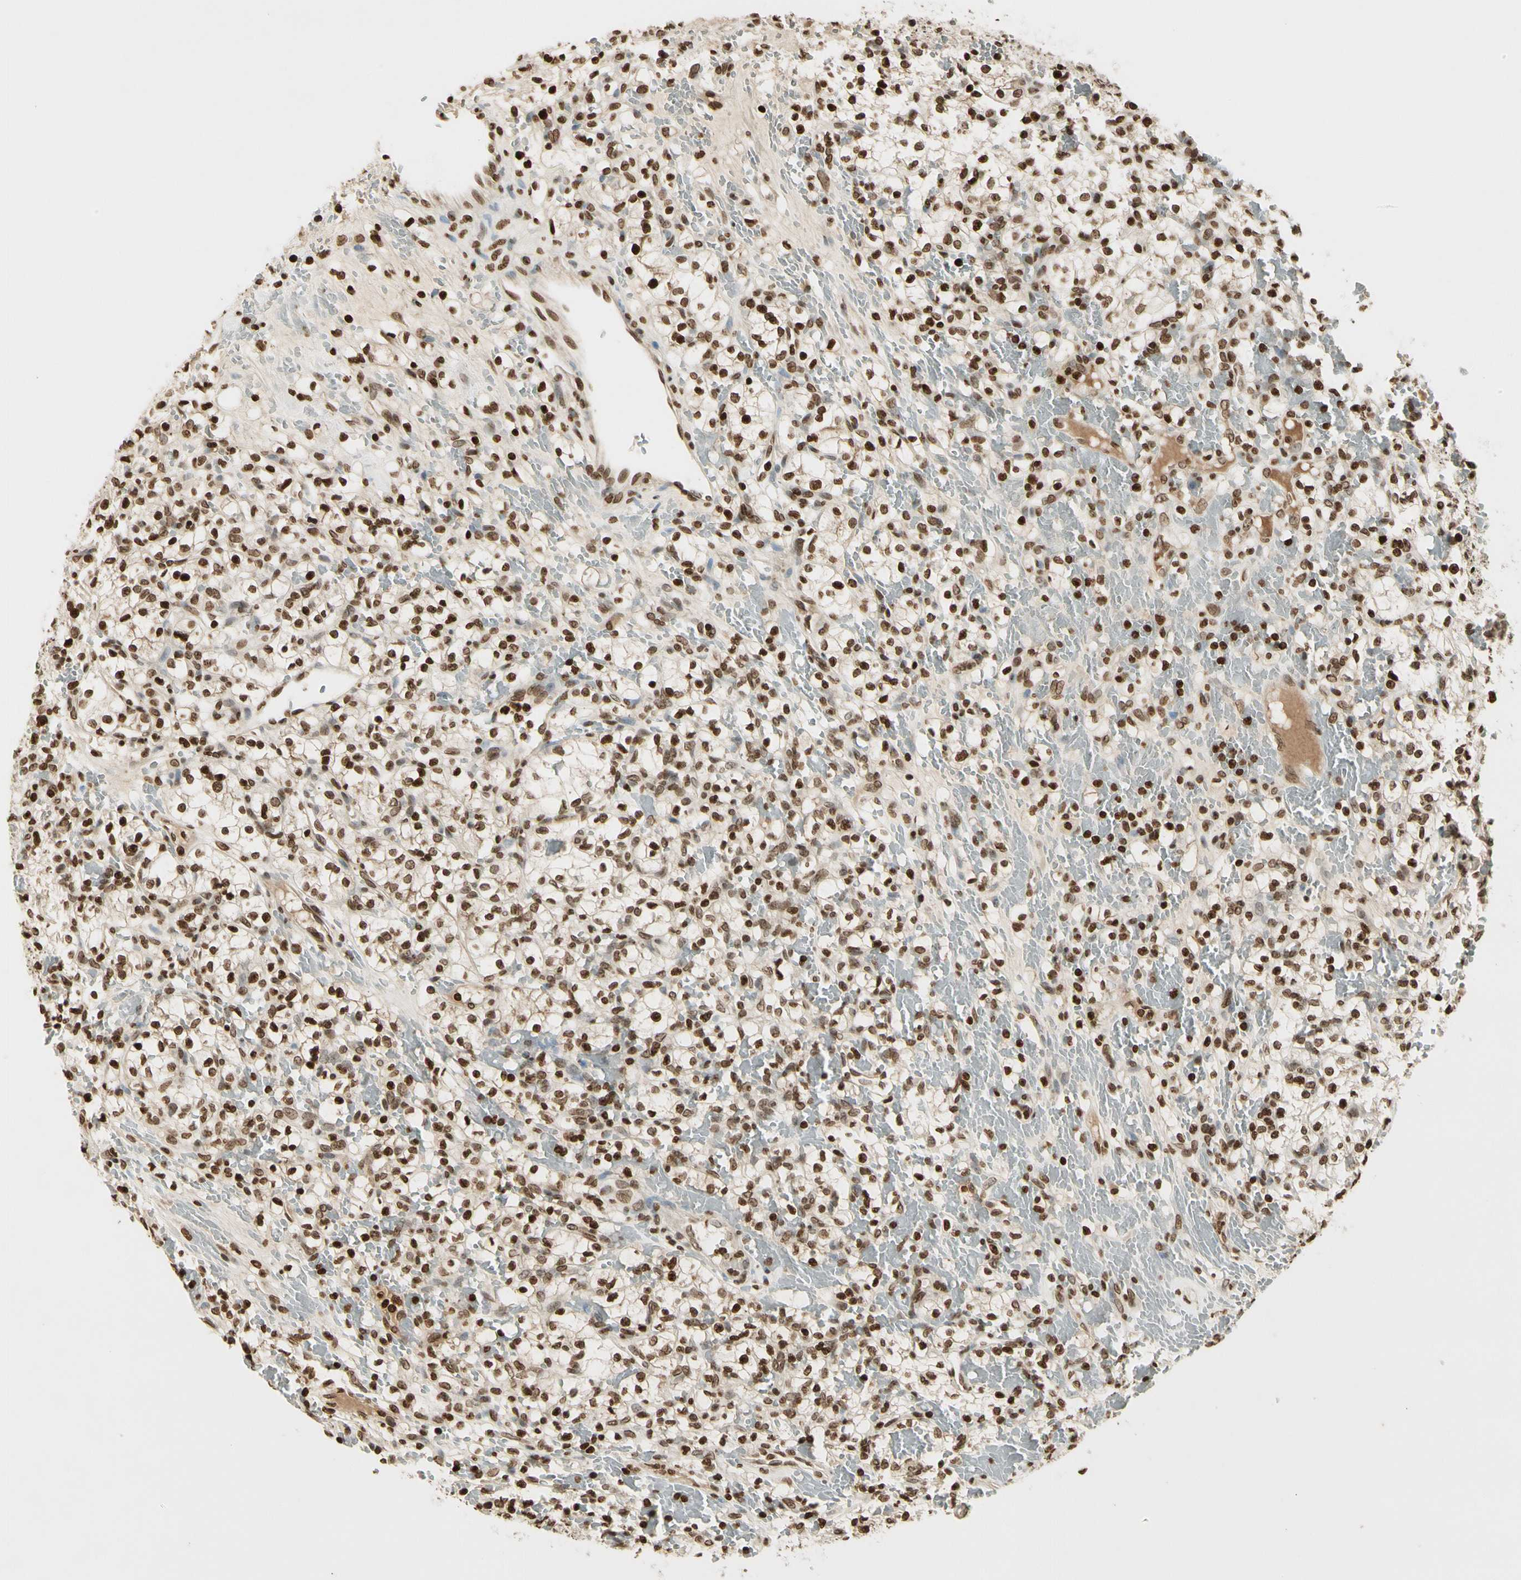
{"staining": {"intensity": "moderate", "quantity": ">75%", "location": "nuclear"}, "tissue": "renal cancer", "cell_type": "Tumor cells", "image_type": "cancer", "snomed": [{"axis": "morphology", "description": "Adenocarcinoma, NOS"}, {"axis": "topography", "description": "Kidney"}], "caption": "Protein positivity by immunohistochemistry (IHC) displays moderate nuclear positivity in approximately >75% of tumor cells in renal cancer (adenocarcinoma). Immunohistochemistry stains the protein in brown and the nuclei are stained blue.", "gene": "RORA", "patient": {"sex": "female", "age": 60}}